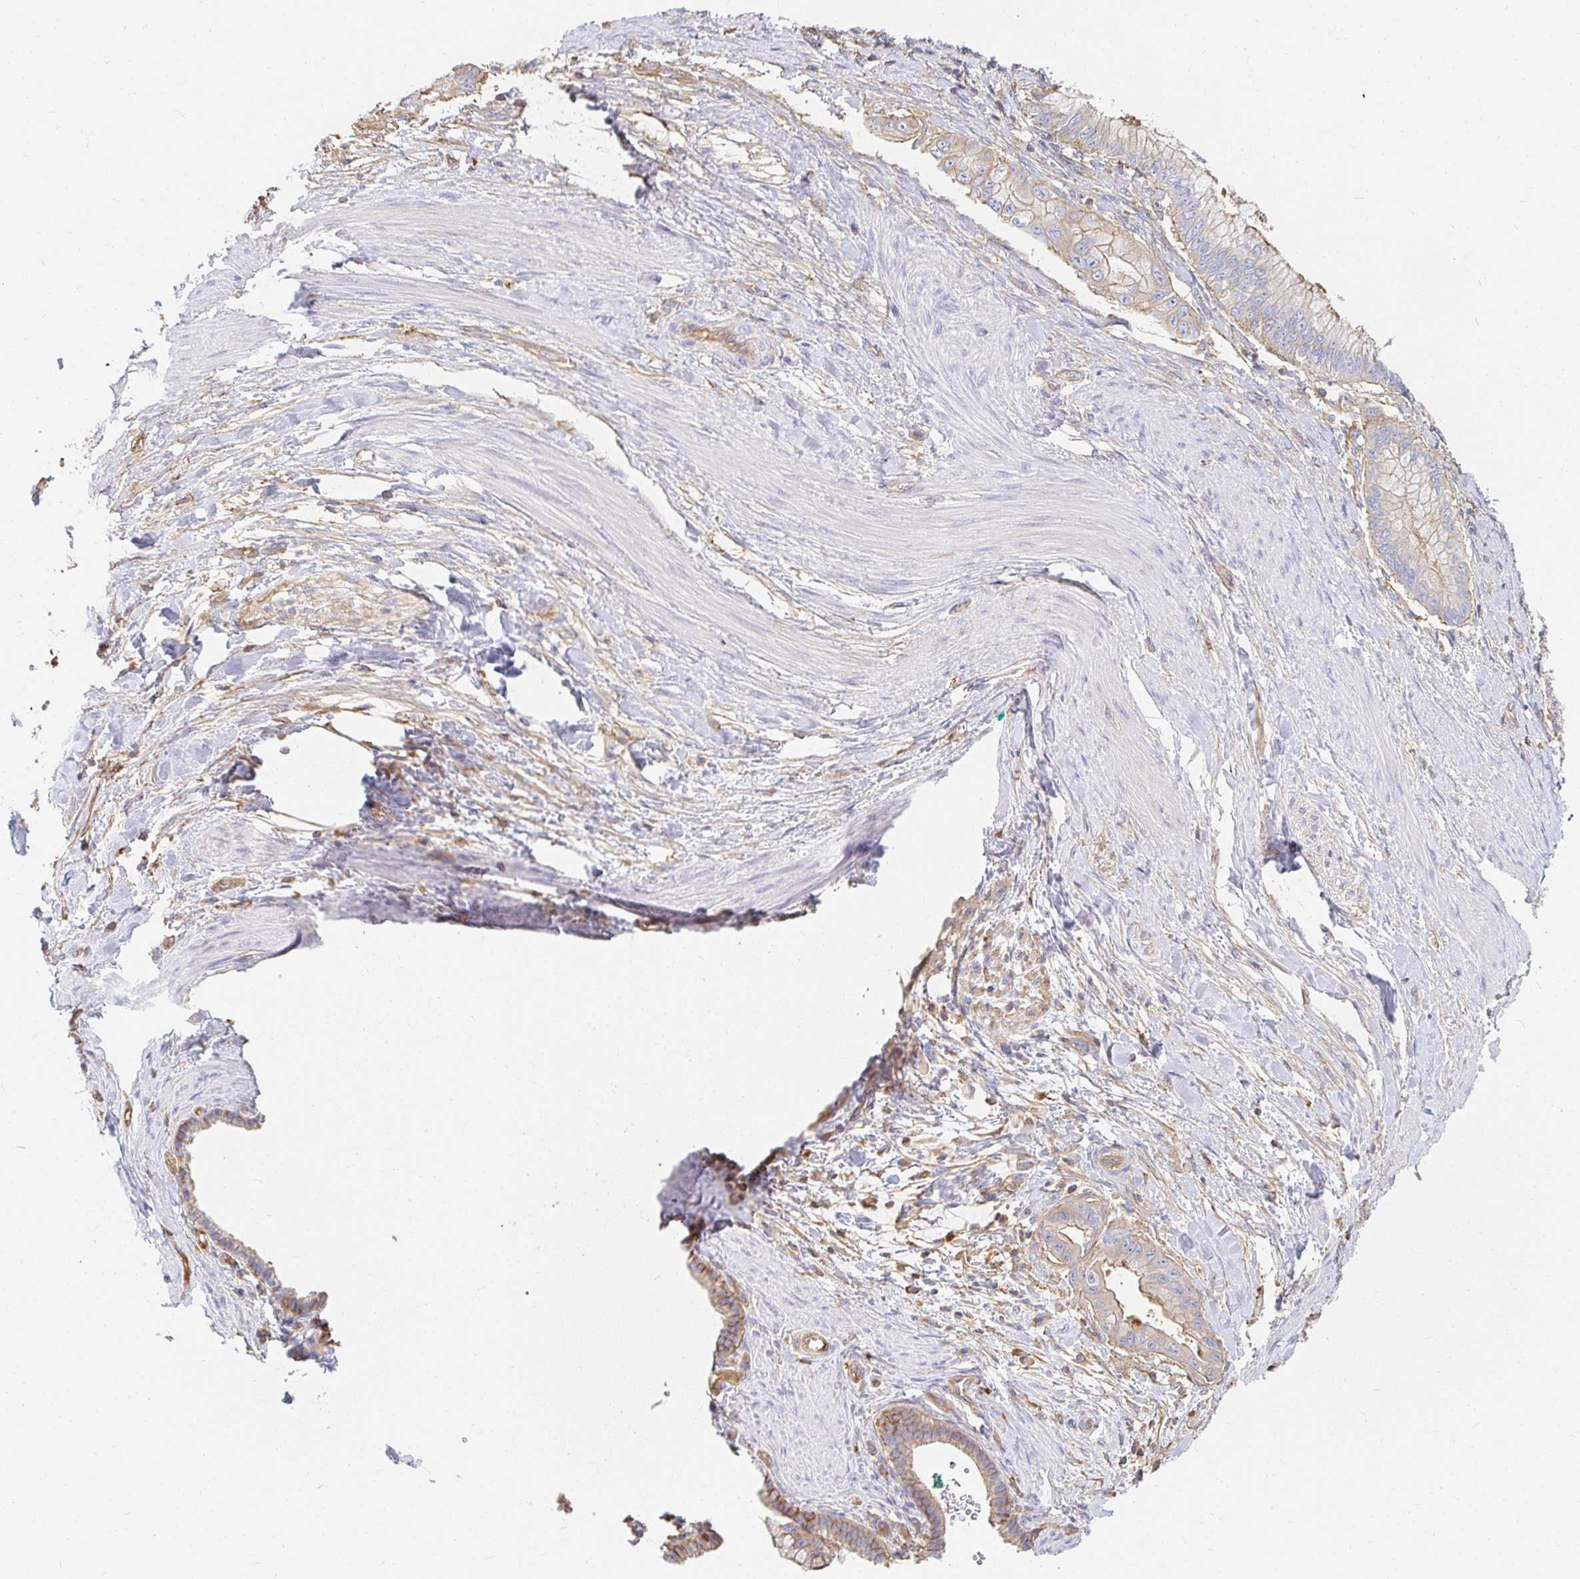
{"staining": {"intensity": "moderate", "quantity": "<25%", "location": "cytoplasmic/membranous"}, "tissue": "pancreatic cancer", "cell_type": "Tumor cells", "image_type": "cancer", "snomed": [{"axis": "morphology", "description": "Adenocarcinoma, NOS"}, {"axis": "topography", "description": "Pancreas"}], "caption": "Protein expression analysis of human adenocarcinoma (pancreatic) reveals moderate cytoplasmic/membranous expression in about <25% of tumor cells.", "gene": "TSPAN19", "patient": {"sex": "male", "age": 48}}